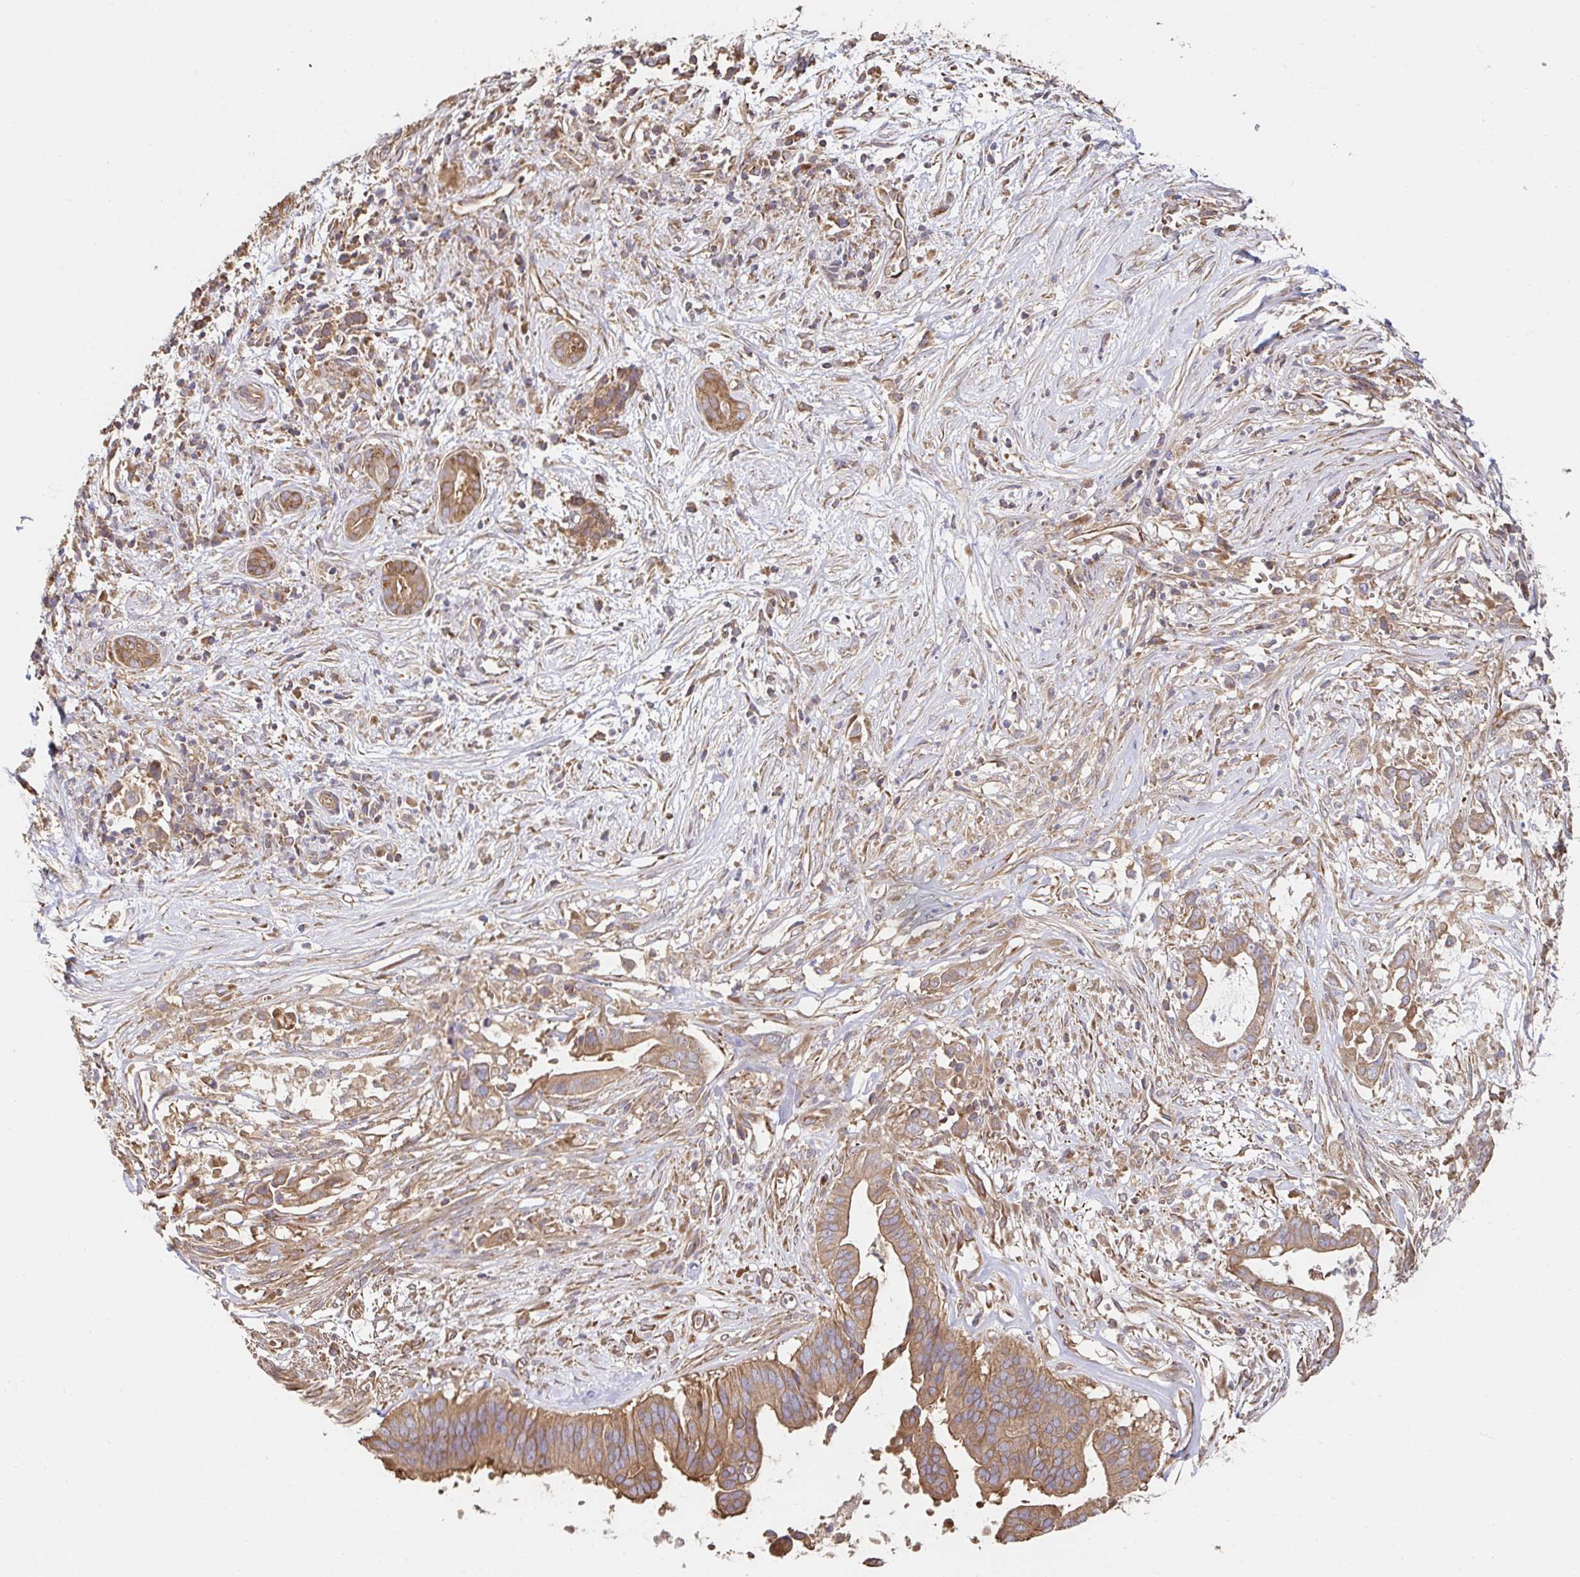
{"staining": {"intensity": "moderate", "quantity": ">75%", "location": "cytoplasmic/membranous"}, "tissue": "pancreatic cancer", "cell_type": "Tumor cells", "image_type": "cancer", "snomed": [{"axis": "morphology", "description": "Adenocarcinoma, NOS"}, {"axis": "topography", "description": "Pancreas"}], "caption": "Moderate cytoplasmic/membranous expression for a protein is present in about >75% of tumor cells of pancreatic adenocarcinoma using immunohistochemistry.", "gene": "APBB1", "patient": {"sex": "male", "age": 61}}